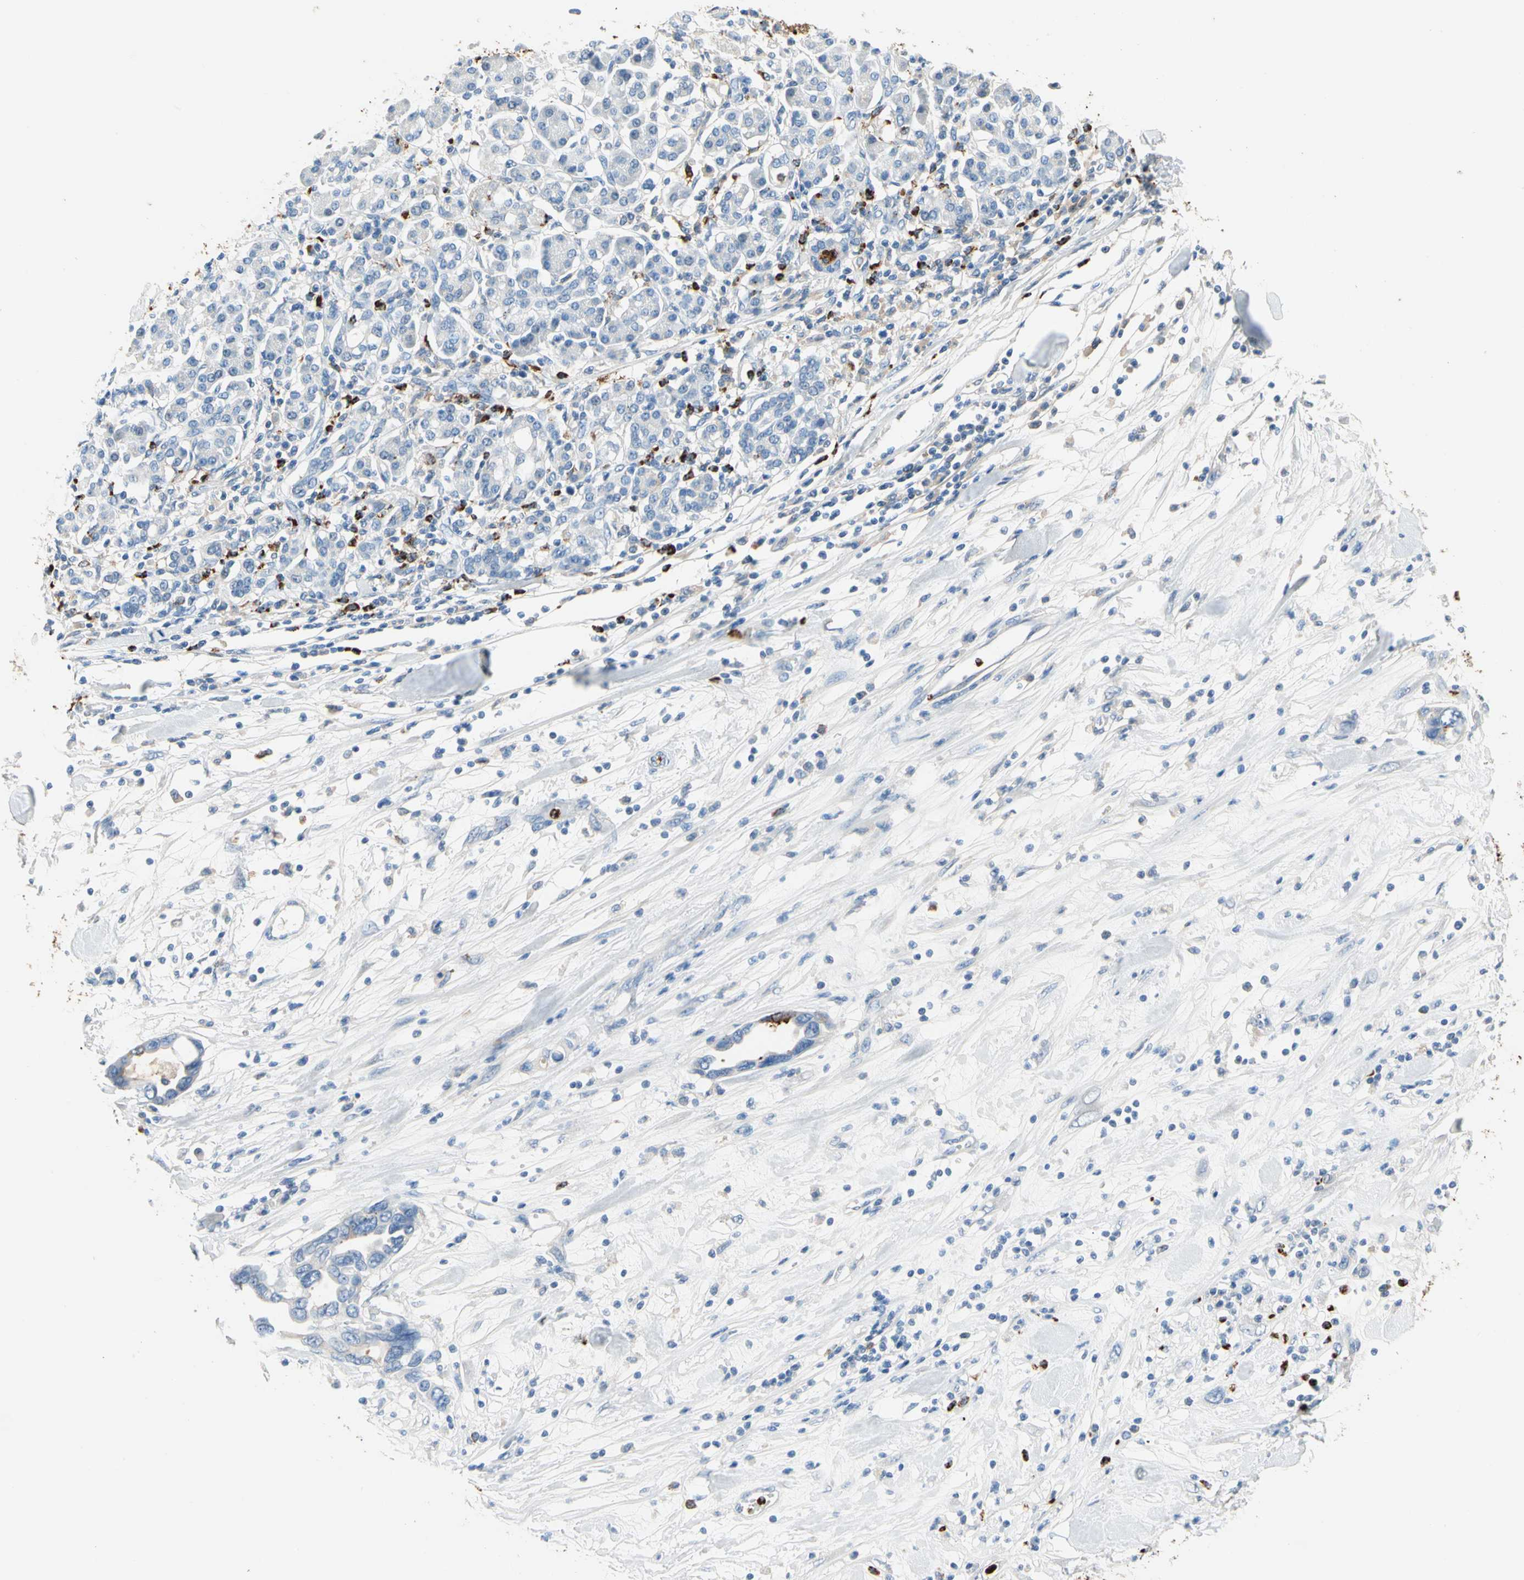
{"staining": {"intensity": "negative", "quantity": "none", "location": "none"}, "tissue": "pancreatic cancer", "cell_type": "Tumor cells", "image_type": "cancer", "snomed": [{"axis": "morphology", "description": "Adenocarcinoma, NOS"}, {"axis": "topography", "description": "Pancreas"}], "caption": "An IHC micrograph of adenocarcinoma (pancreatic) is shown. There is no staining in tumor cells of adenocarcinoma (pancreatic).", "gene": "CLEC4A", "patient": {"sex": "female", "age": 57}}